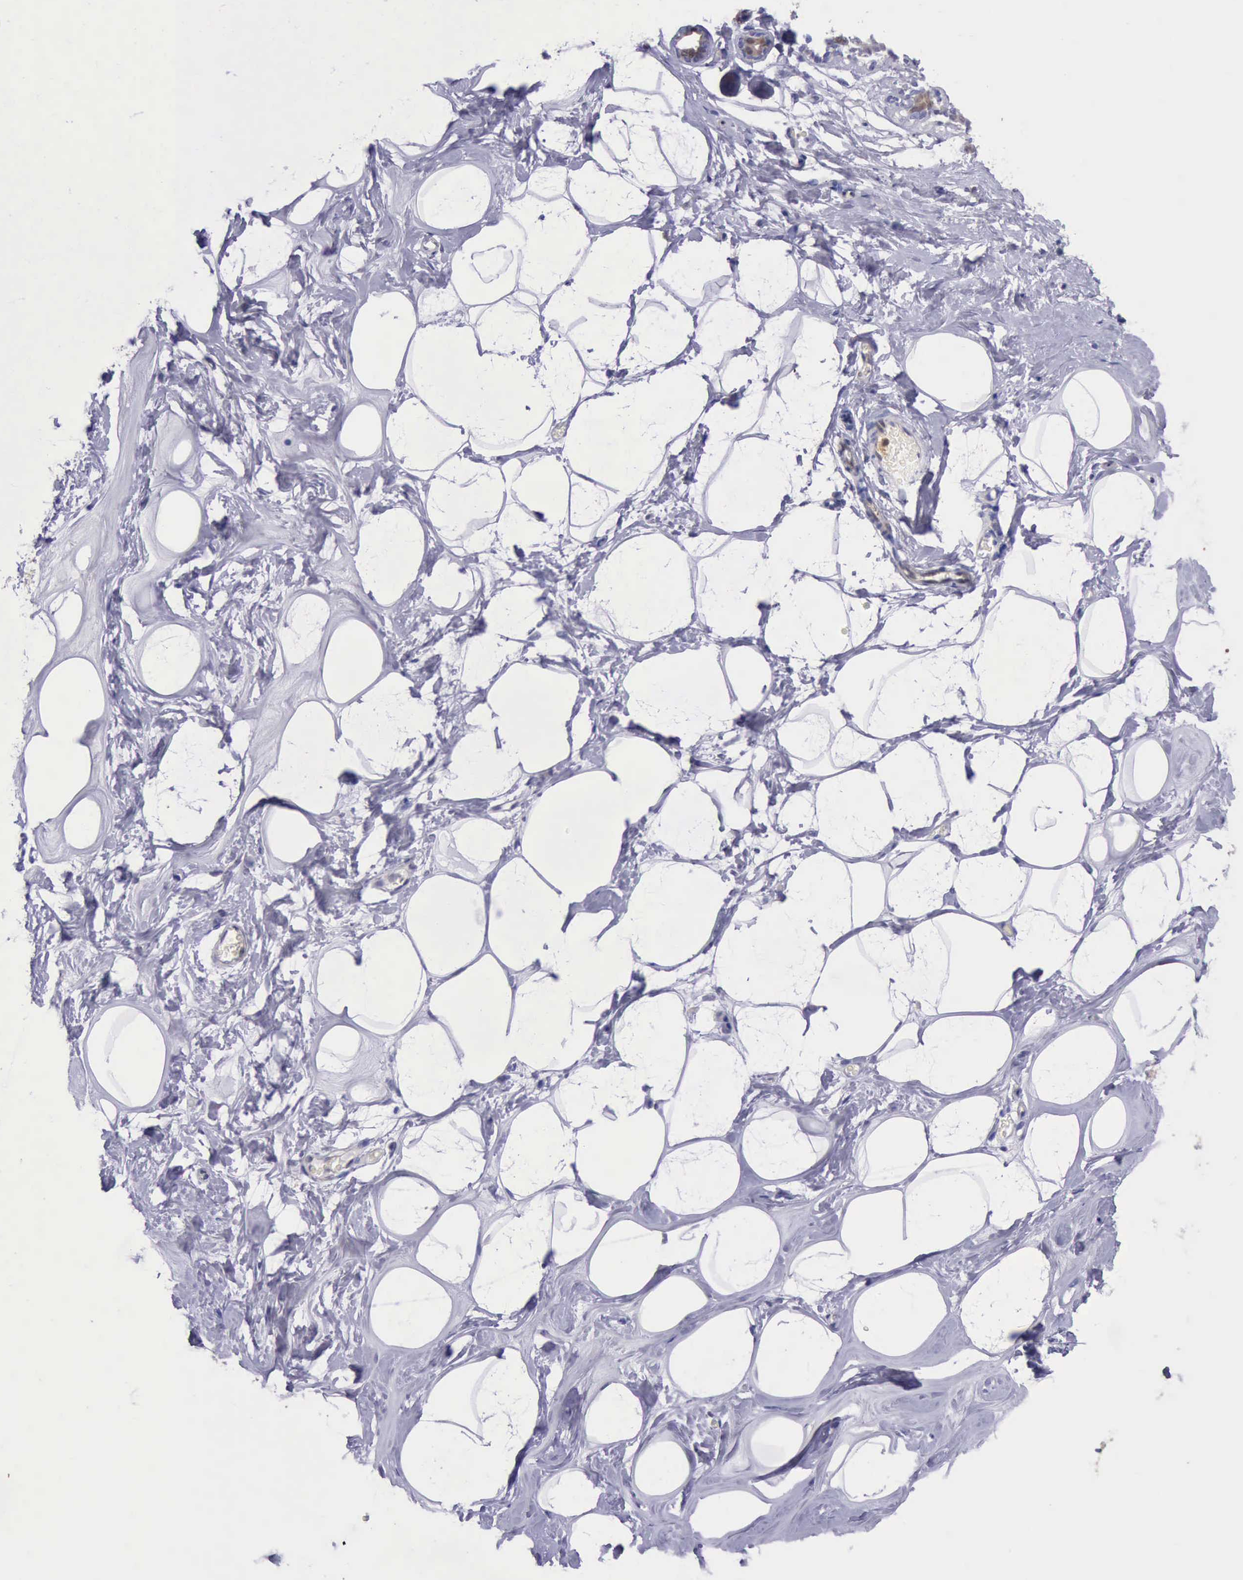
{"staining": {"intensity": "negative", "quantity": "none", "location": "none"}, "tissue": "breast", "cell_type": "Adipocytes", "image_type": "normal", "snomed": [{"axis": "morphology", "description": "Normal tissue, NOS"}, {"axis": "morphology", "description": "Fibrosis, NOS"}, {"axis": "topography", "description": "Breast"}], "caption": "Immunohistochemistry of benign breast demonstrates no staining in adipocytes. Nuclei are stained in blue.", "gene": "TYMP", "patient": {"sex": "female", "age": 39}}